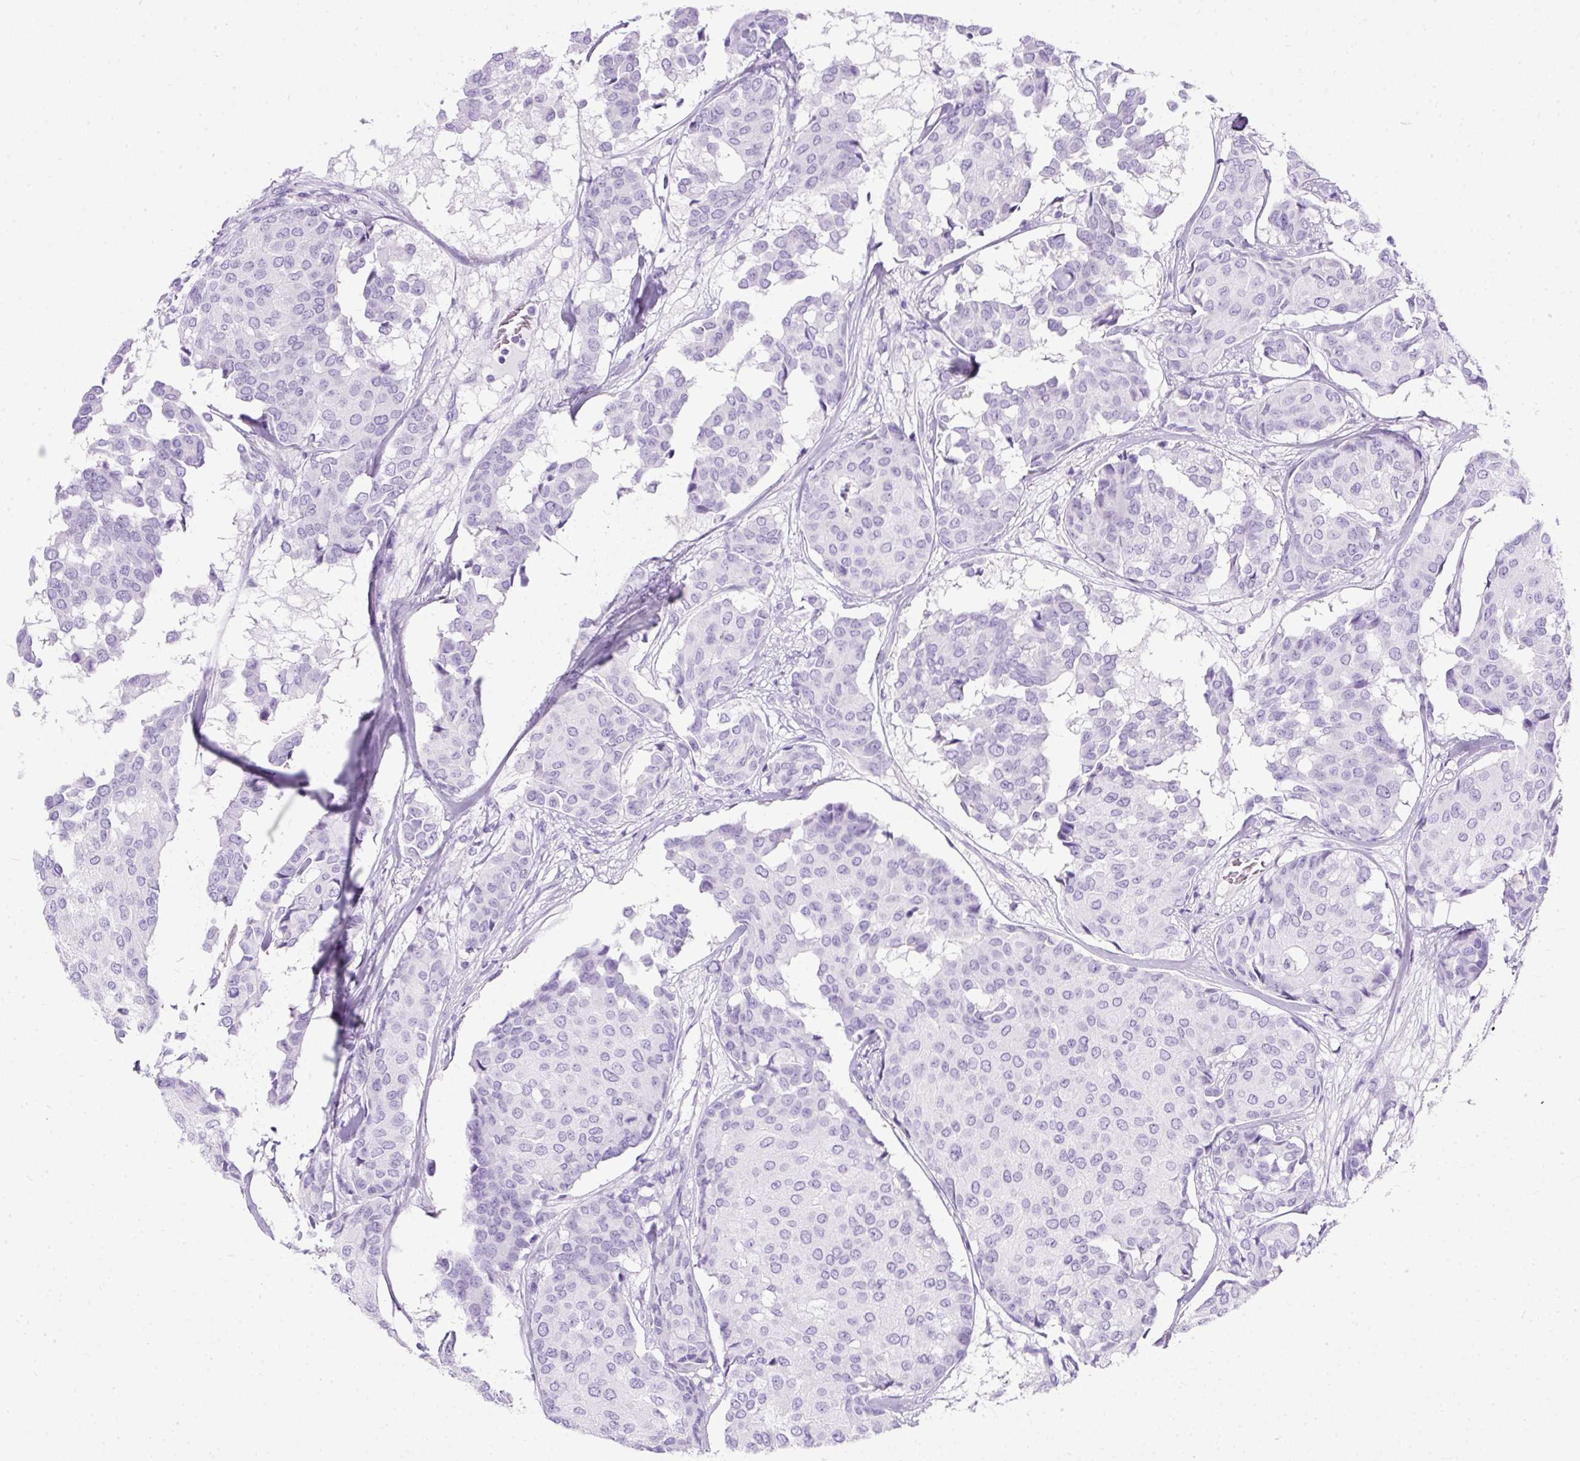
{"staining": {"intensity": "negative", "quantity": "none", "location": "none"}, "tissue": "breast cancer", "cell_type": "Tumor cells", "image_type": "cancer", "snomed": [{"axis": "morphology", "description": "Duct carcinoma"}, {"axis": "topography", "description": "Breast"}], "caption": "Protein analysis of breast cancer (infiltrating ductal carcinoma) displays no significant staining in tumor cells. (Stains: DAB IHC with hematoxylin counter stain, Microscopy: brightfield microscopy at high magnification).", "gene": "PVALB", "patient": {"sex": "female", "age": 75}}